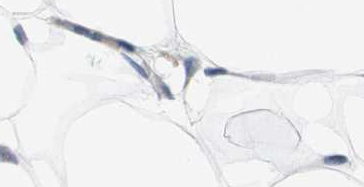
{"staining": {"intensity": "negative", "quantity": "none", "location": "none"}, "tissue": "adipose tissue", "cell_type": "Adipocytes", "image_type": "normal", "snomed": [{"axis": "morphology", "description": "Normal tissue, NOS"}, {"axis": "topography", "description": "Breast"}, {"axis": "topography", "description": "Adipose tissue"}], "caption": "IHC of normal human adipose tissue exhibits no expression in adipocytes. (DAB (3,3'-diaminobenzidine) immunohistochemistry (IHC) with hematoxylin counter stain).", "gene": "SKP2", "patient": {"sex": "female", "age": 25}}